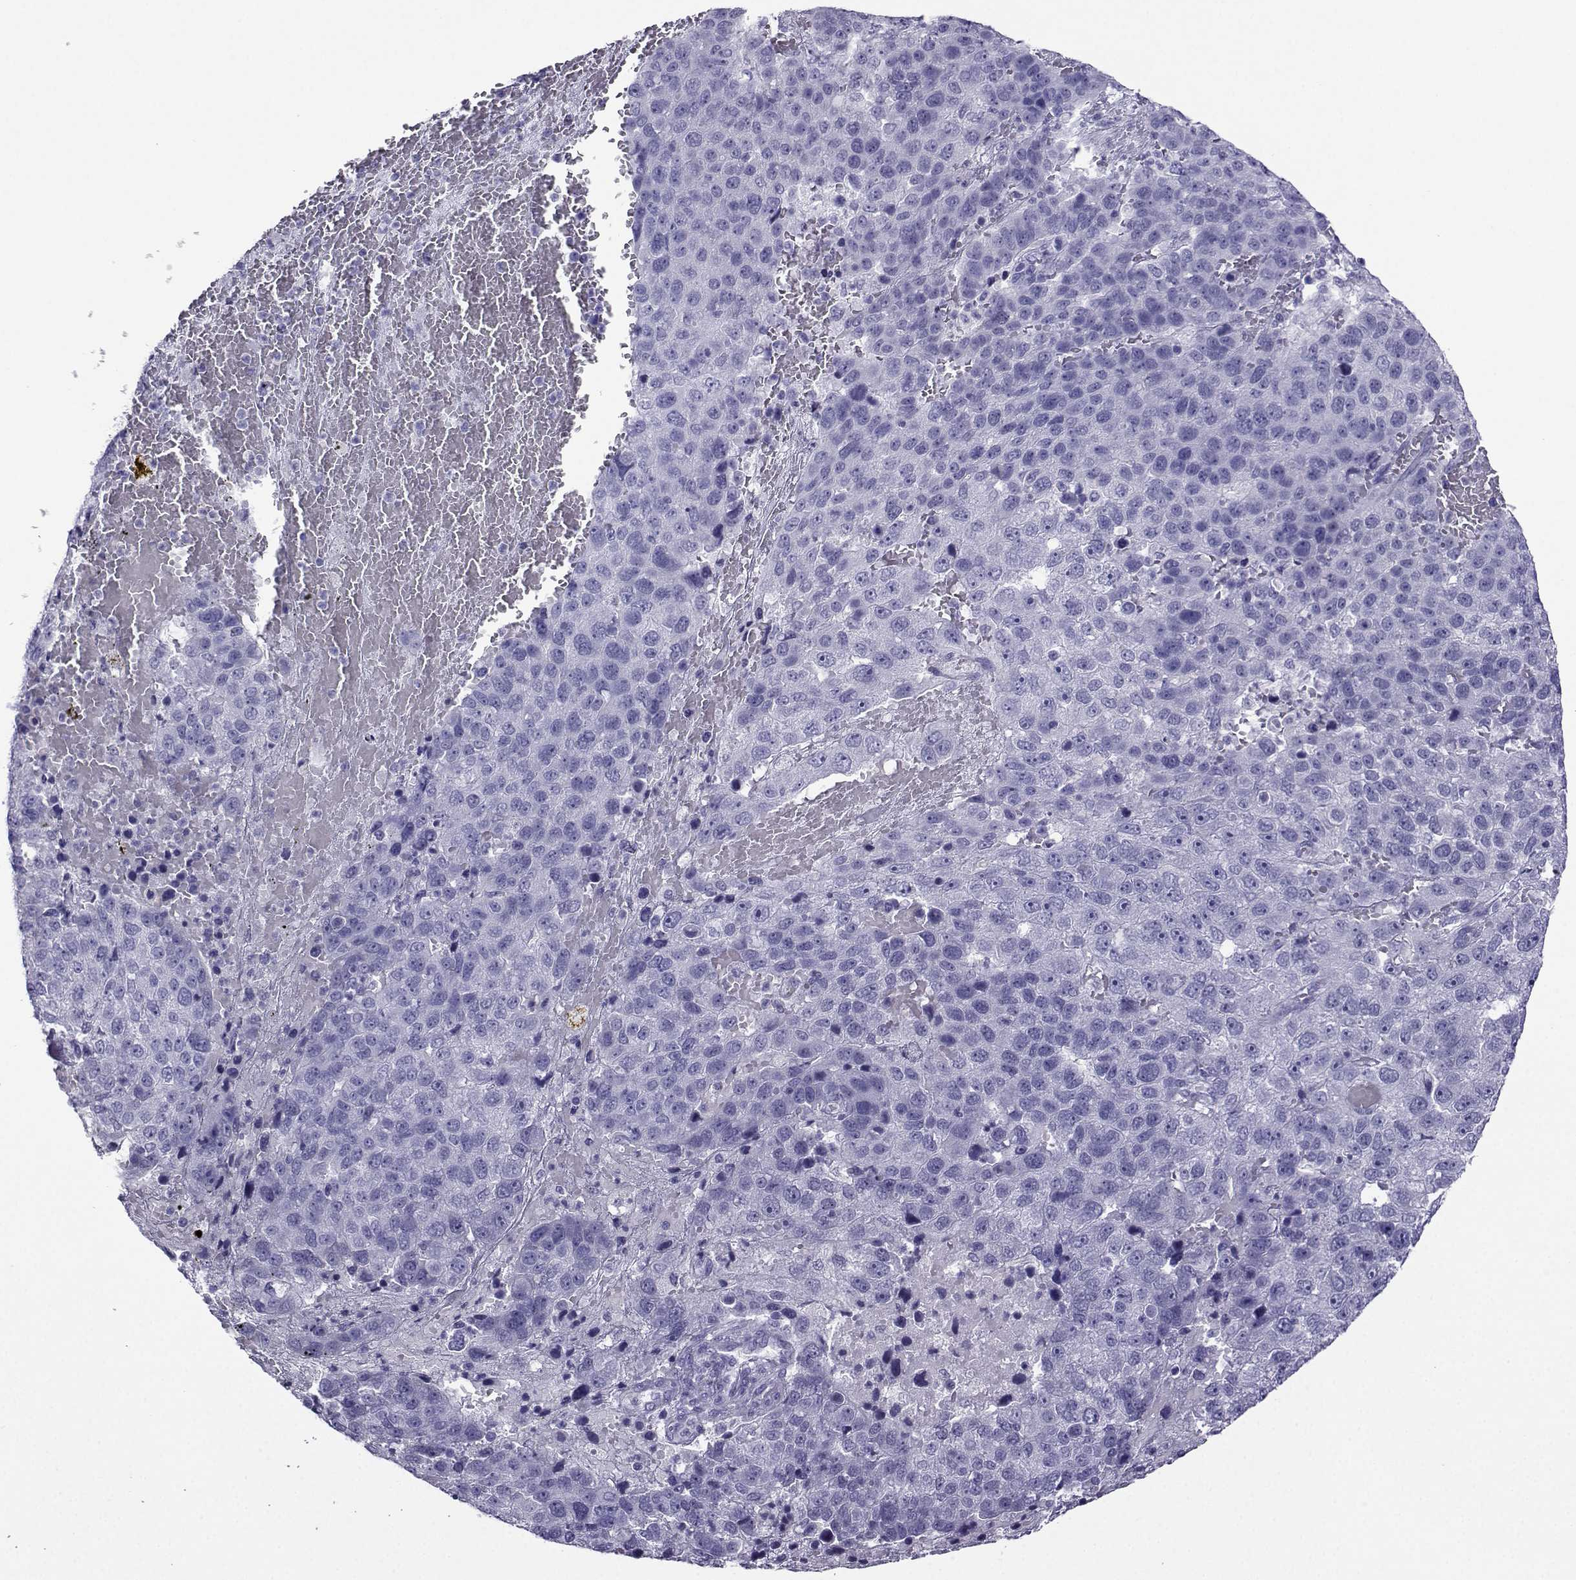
{"staining": {"intensity": "negative", "quantity": "none", "location": "none"}, "tissue": "pancreatic cancer", "cell_type": "Tumor cells", "image_type": "cancer", "snomed": [{"axis": "morphology", "description": "Adenocarcinoma, NOS"}, {"axis": "topography", "description": "Pancreas"}], "caption": "An immunohistochemistry image of pancreatic adenocarcinoma is shown. There is no staining in tumor cells of pancreatic adenocarcinoma.", "gene": "CRYBB1", "patient": {"sex": "female", "age": 61}}